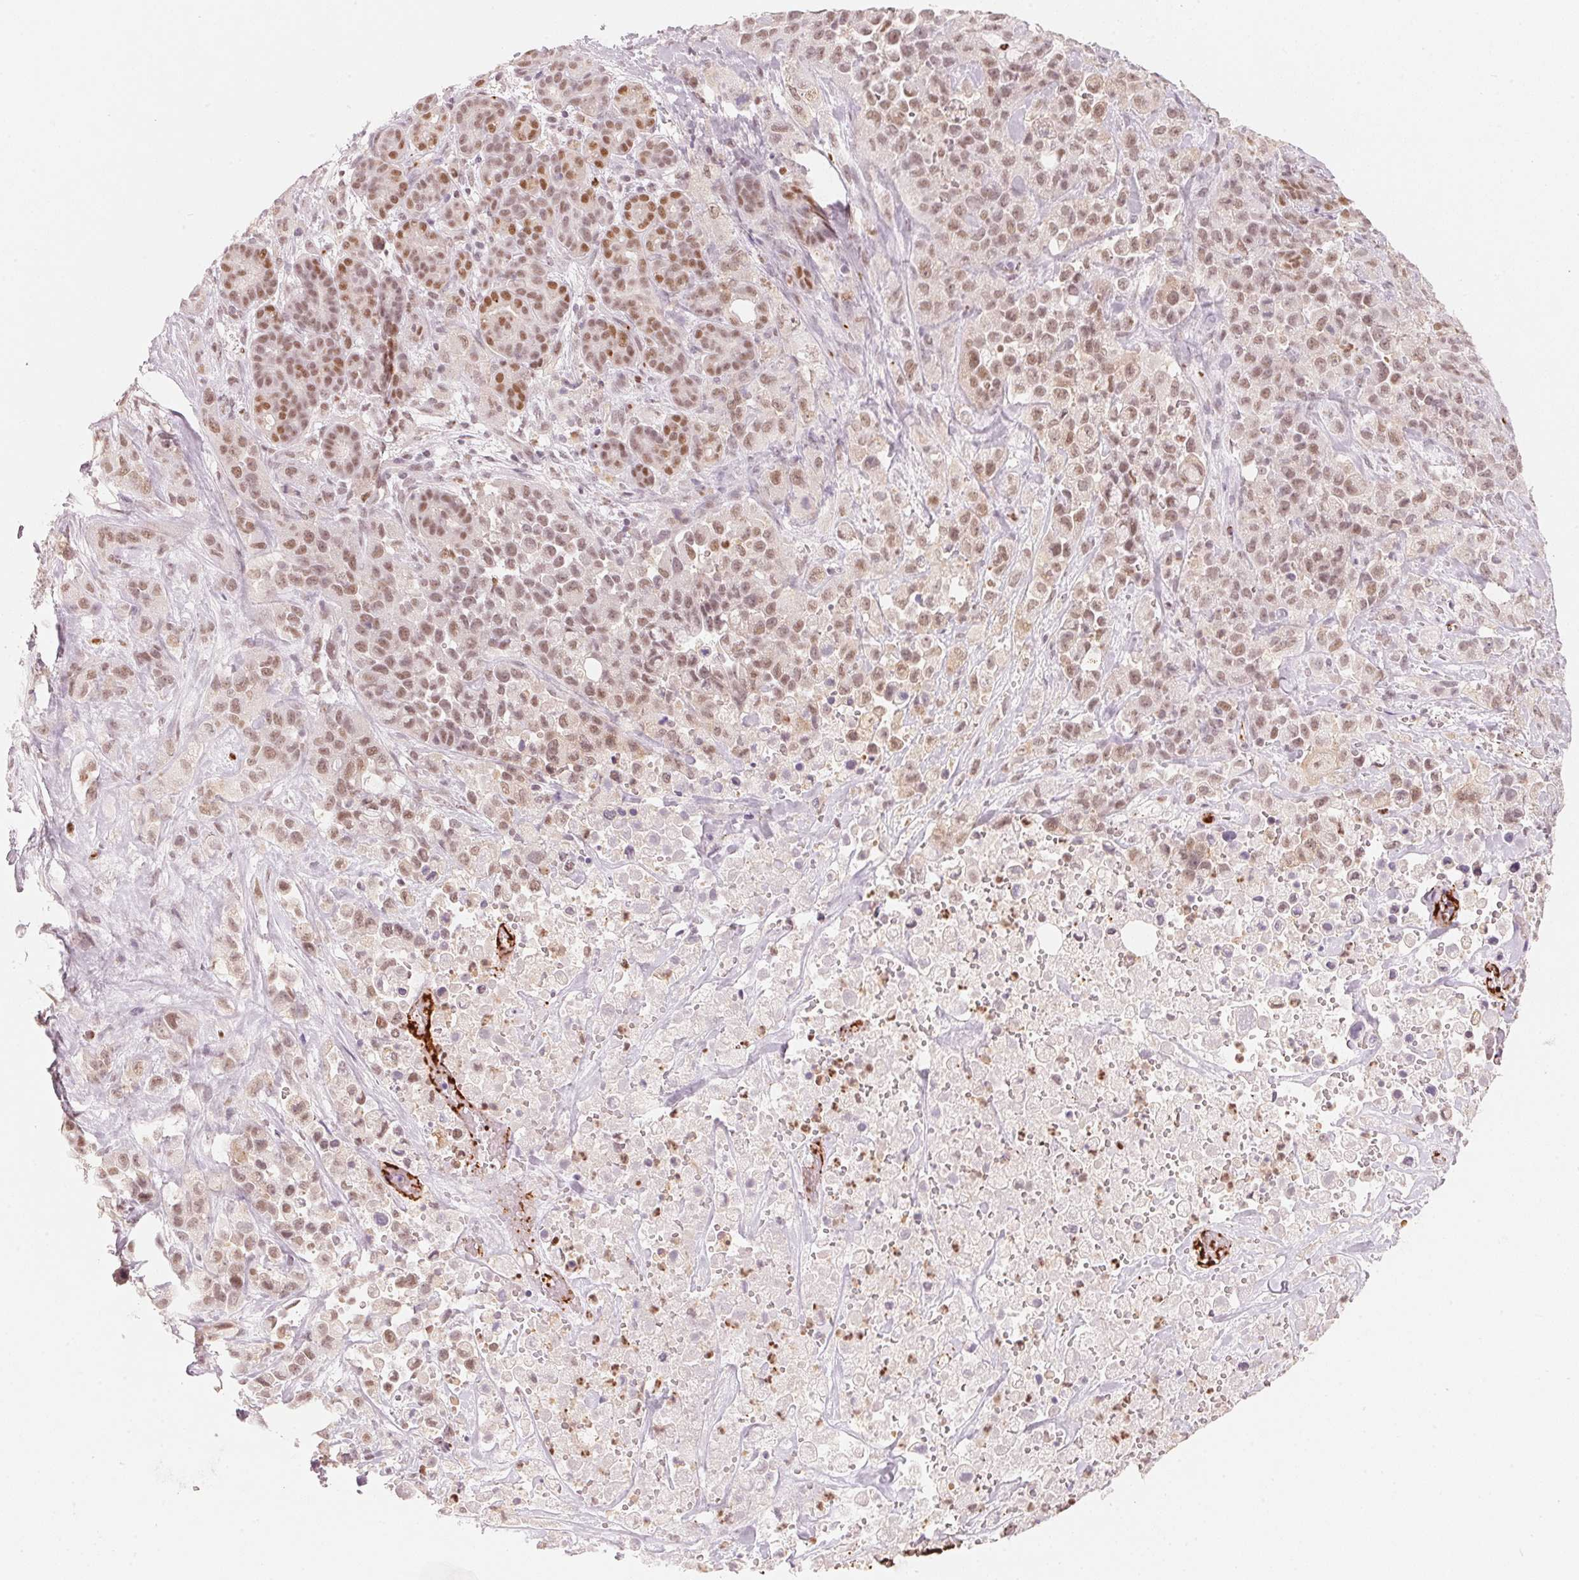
{"staining": {"intensity": "moderate", "quantity": ">75%", "location": "nuclear"}, "tissue": "pancreatic cancer", "cell_type": "Tumor cells", "image_type": "cancer", "snomed": [{"axis": "morphology", "description": "Adenocarcinoma, NOS"}, {"axis": "topography", "description": "Pancreas"}], "caption": "There is medium levels of moderate nuclear positivity in tumor cells of pancreatic cancer, as demonstrated by immunohistochemical staining (brown color).", "gene": "ARHGAP22", "patient": {"sex": "male", "age": 44}}